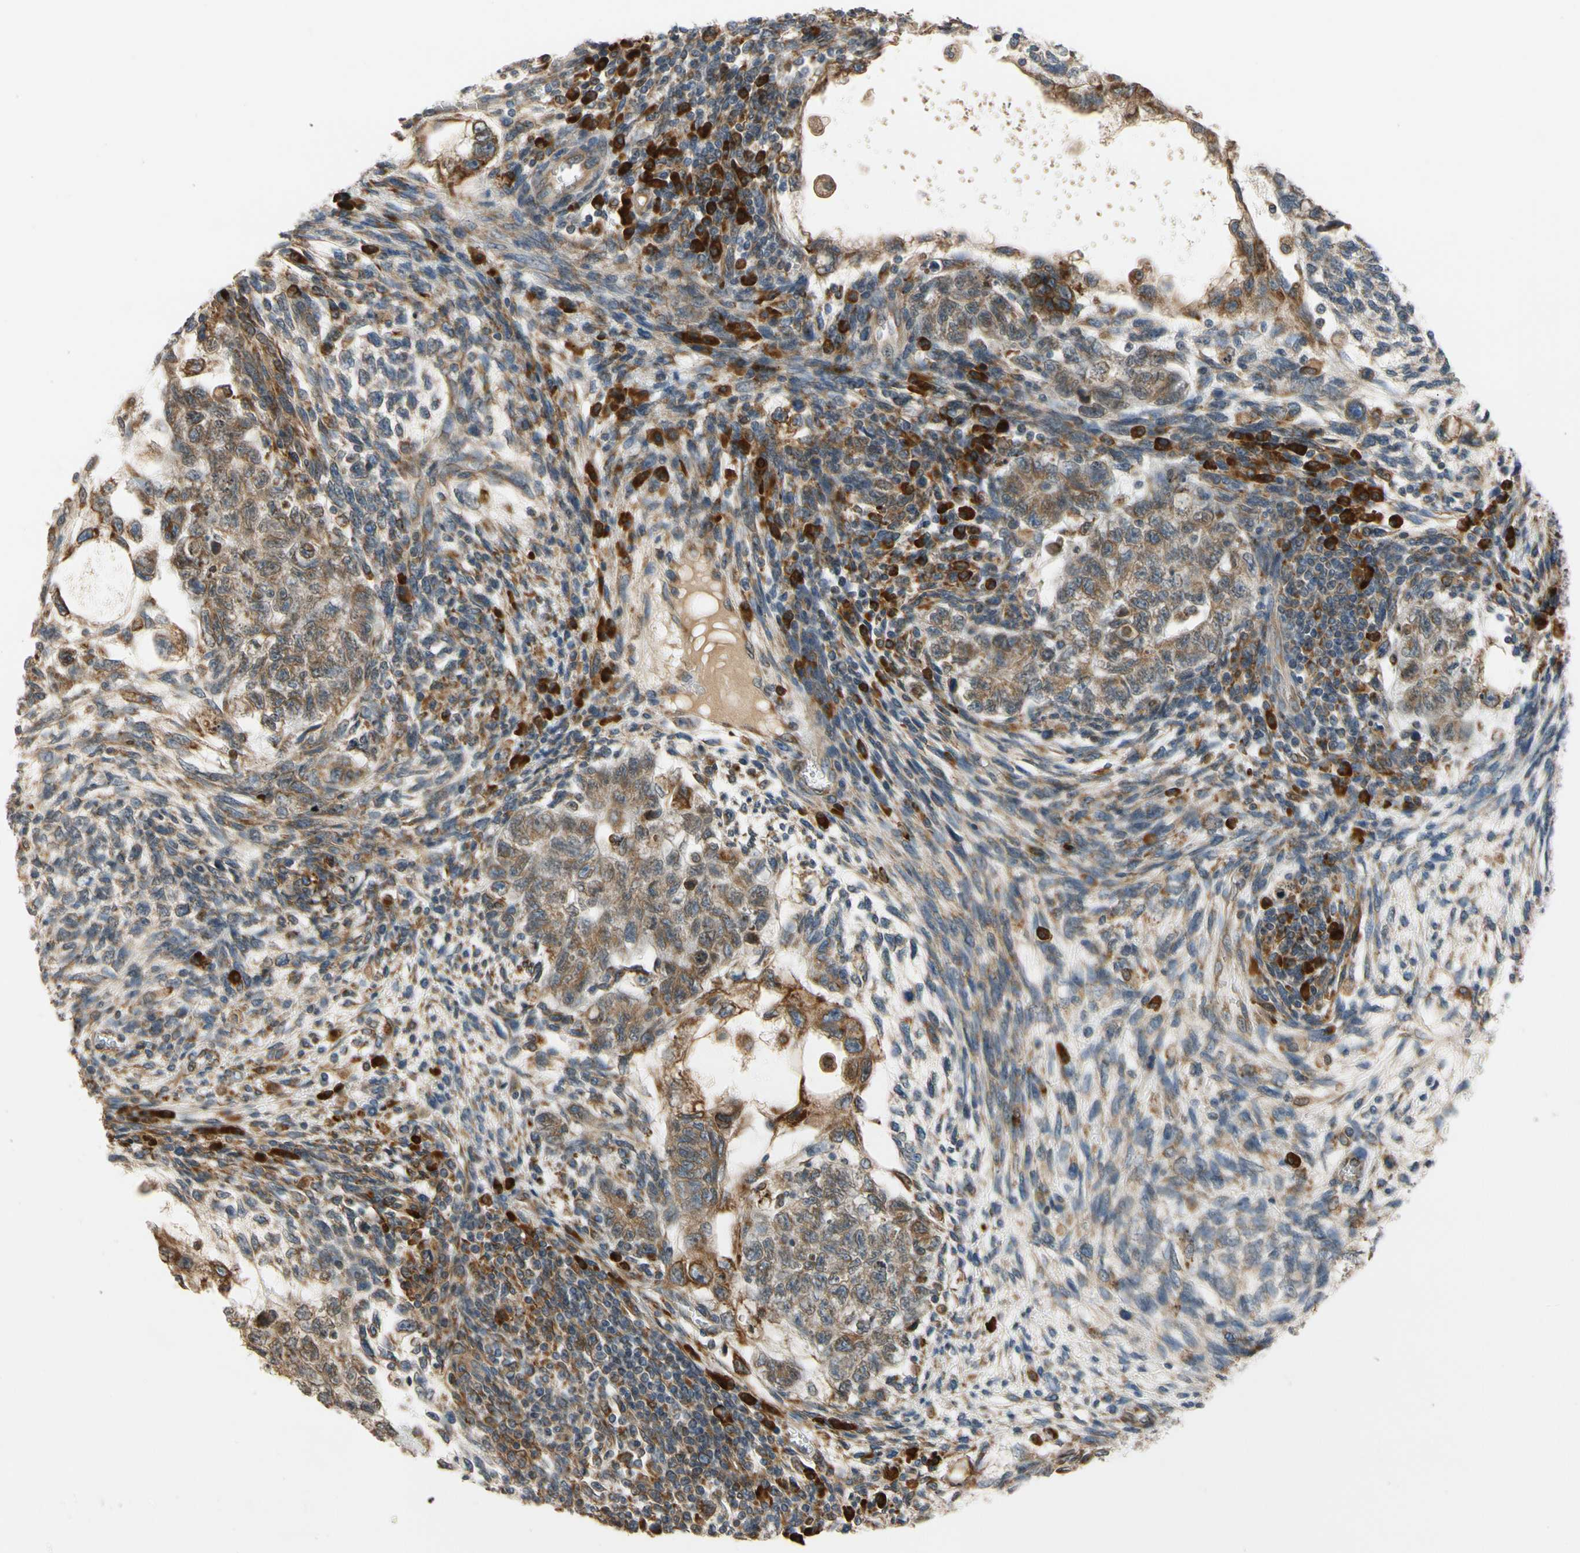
{"staining": {"intensity": "moderate", "quantity": ">75%", "location": "cytoplasmic/membranous"}, "tissue": "testis cancer", "cell_type": "Tumor cells", "image_type": "cancer", "snomed": [{"axis": "morphology", "description": "Normal tissue, NOS"}, {"axis": "morphology", "description": "Carcinoma, Embryonal, NOS"}, {"axis": "topography", "description": "Testis"}], "caption": "Testis embryonal carcinoma tissue demonstrates moderate cytoplasmic/membranous positivity in approximately >75% of tumor cells, visualized by immunohistochemistry.", "gene": "RPN2", "patient": {"sex": "male", "age": 36}}